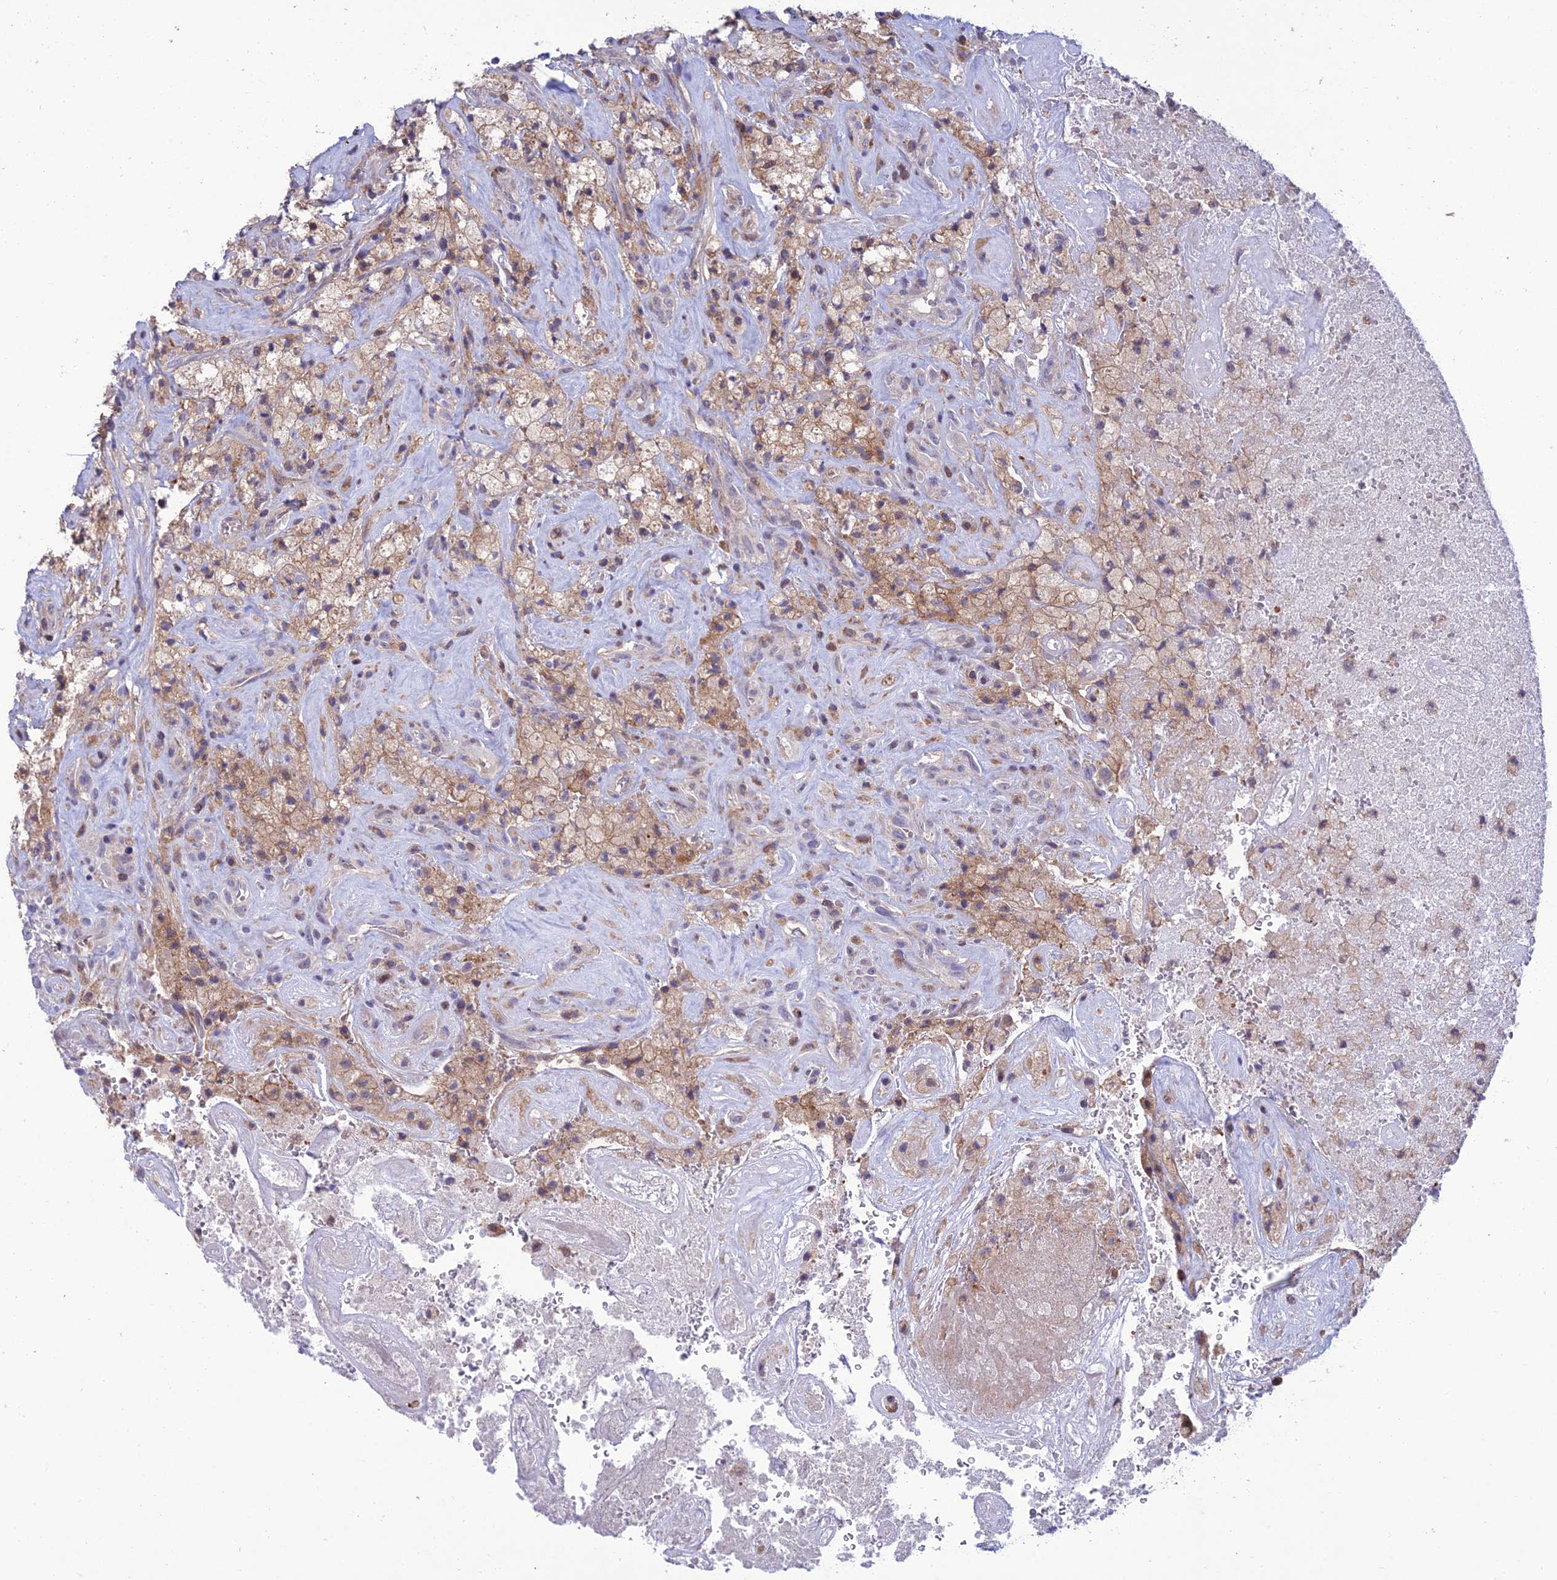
{"staining": {"intensity": "weak", "quantity": "25%-75%", "location": "cytoplasmic/membranous"}, "tissue": "glioma", "cell_type": "Tumor cells", "image_type": "cancer", "snomed": [{"axis": "morphology", "description": "Glioma, malignant, High grade"}, {"axis": "topography", "description": "Brain"}], "caption": "Immunohistochemistry (IHC) (DAB (3,3'-diaminobenzidine)) staining of human glioma reveals weak cytoplasmic/membranous protein staining in approximately 25%-75% of tumor cells.", "gene": "FAM76A", "patient": {"sex": "male", "age": 69}}